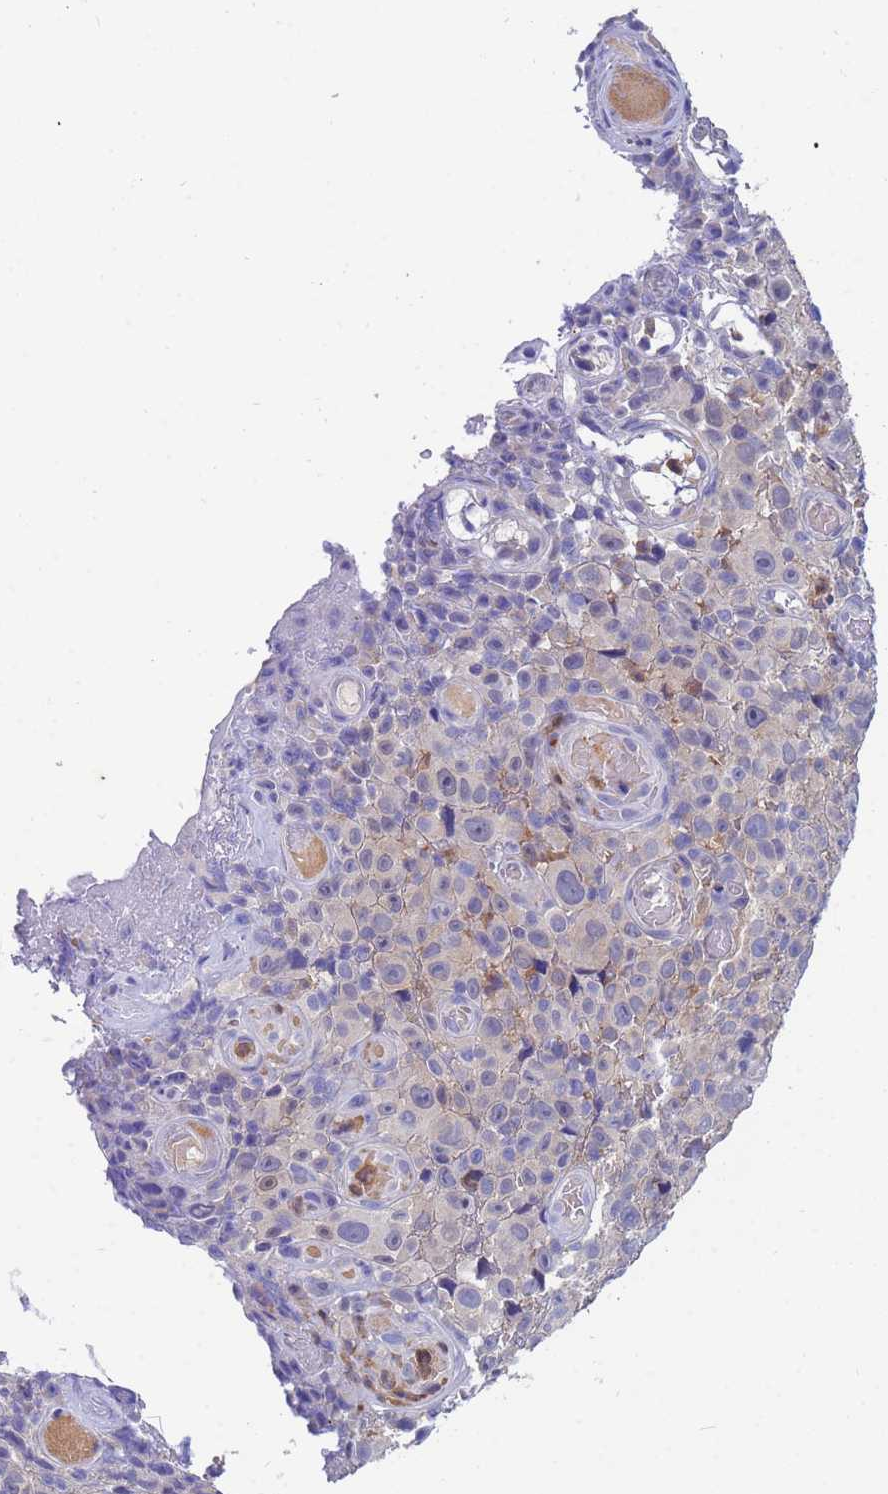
{"staining": {"intensity": "weak", "quantity": "25%-75%", "location": "cytoplasmic/membranous"}, "tissue": "melanoma", "cell_type": "Tumor cells", "image_type": "cancer", "snomed": [{"axis": "morphology", "description": "Malignant melanoma, NOS"}, {"axis": "topography", "description": "Skin"}], "caption": "Melanoma stained with DAB (3,3'-diaminobenzidine) IHC reveals low levels of weak cytoplasmic/membranous expression in approximately 25%-75% of tumor cells.", "gene": "TTLL11", "patient": {"sex": "female", "age": 82}}